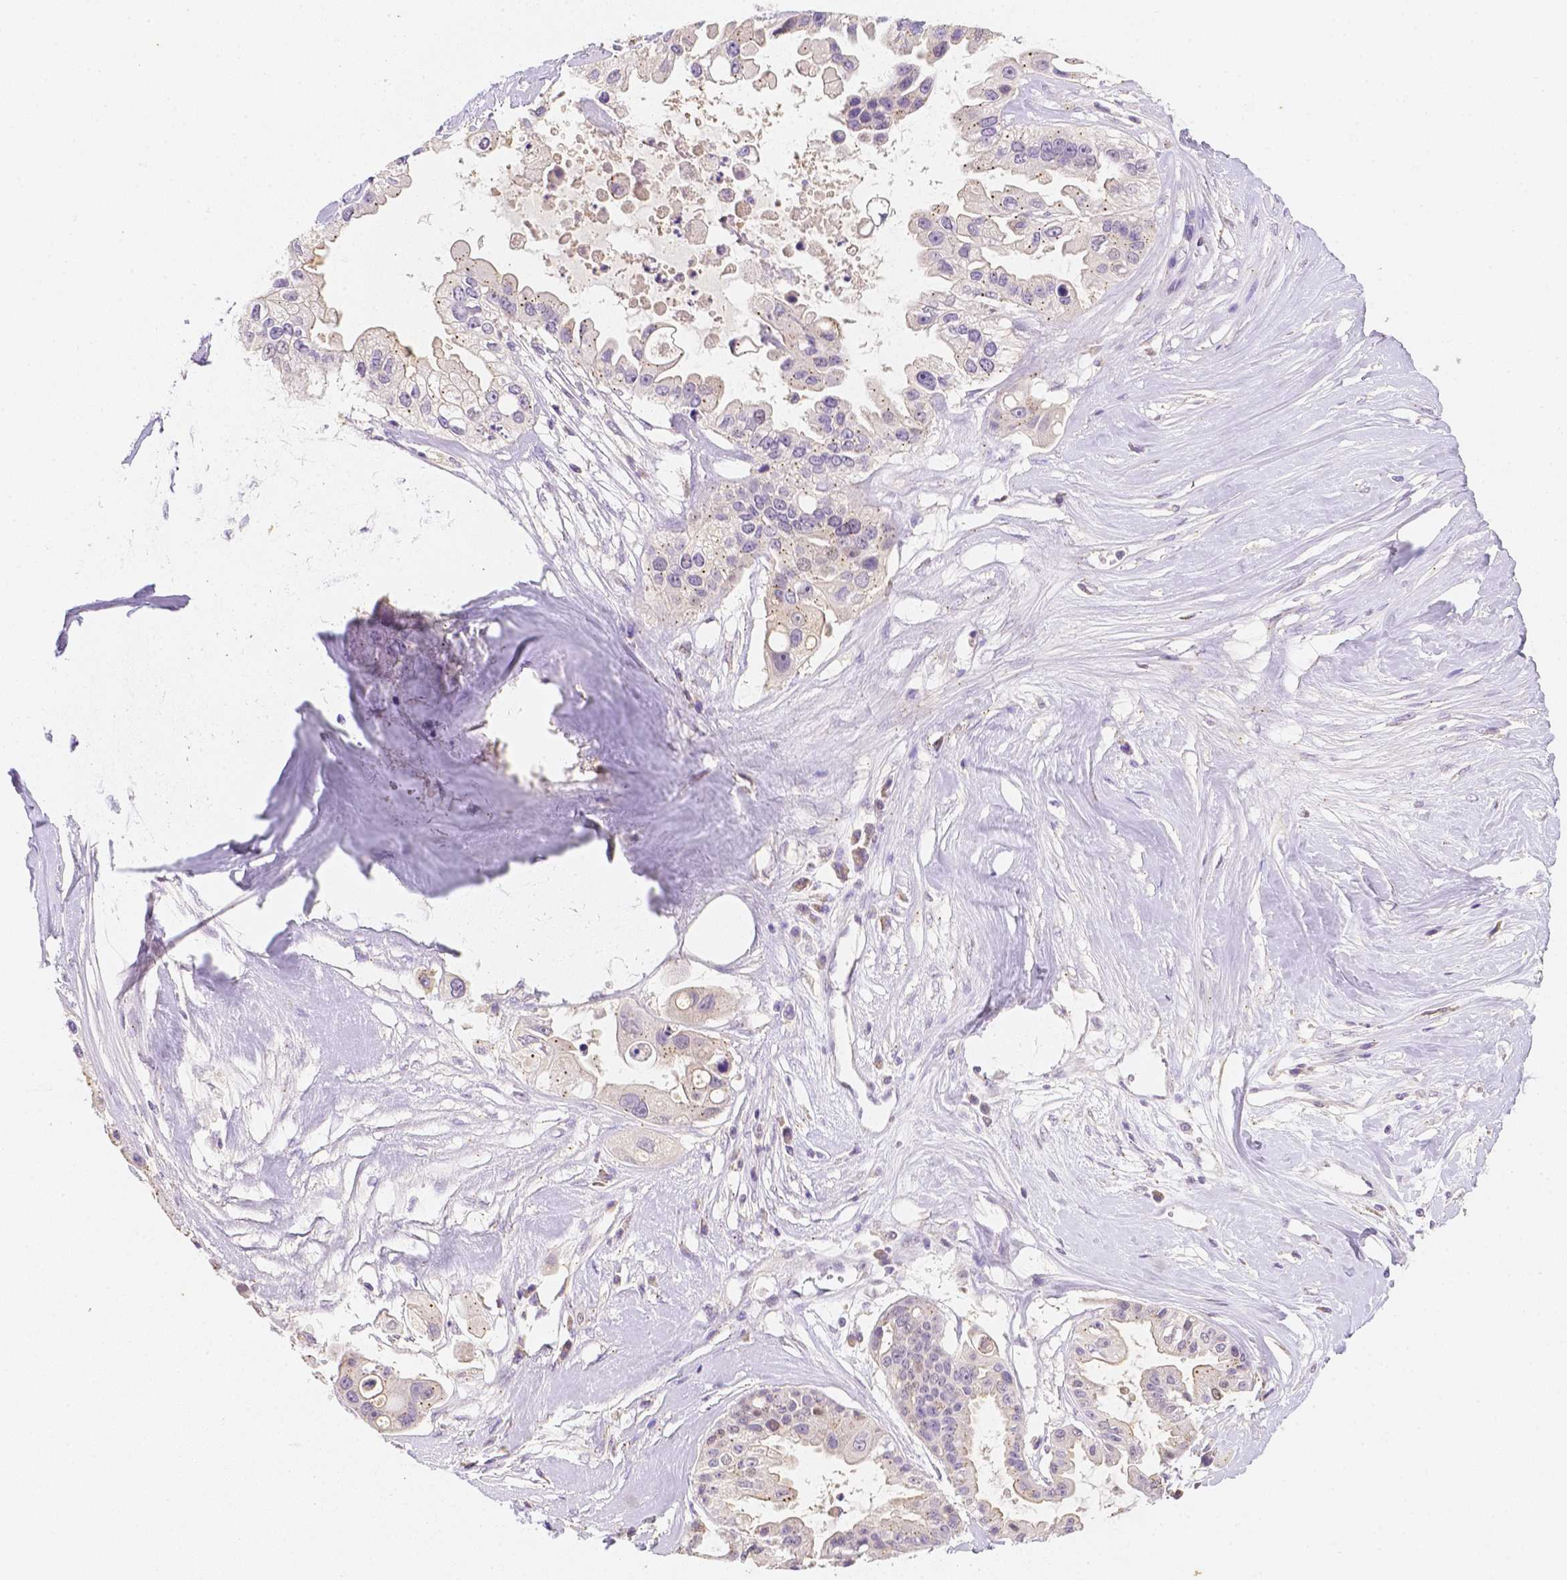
{"staining": {"intensity": "negative", "quantity": "none", "location": "none"}, "tissue": "ovarian cancer", "cell_type": "Tumor cells", "image_type": "cancer", "snomed": [{"axis": "morphology", "description": "Cystadenocarcinoma, serous, NOS"}, {"axis": "topography", "description": "Ovary"}], "caption": "An image of ovarian cancer (serous cystadenocarcinoma) stained for a protein displays no brown staining in tumor cells. Brightfield microscopy of immunohistochemistry stained with DAB (brown) and hematoxylin (blue), captured at high magnification.", "gene": "C10orf67", "patient": {"sex": "female", "age": 56}}